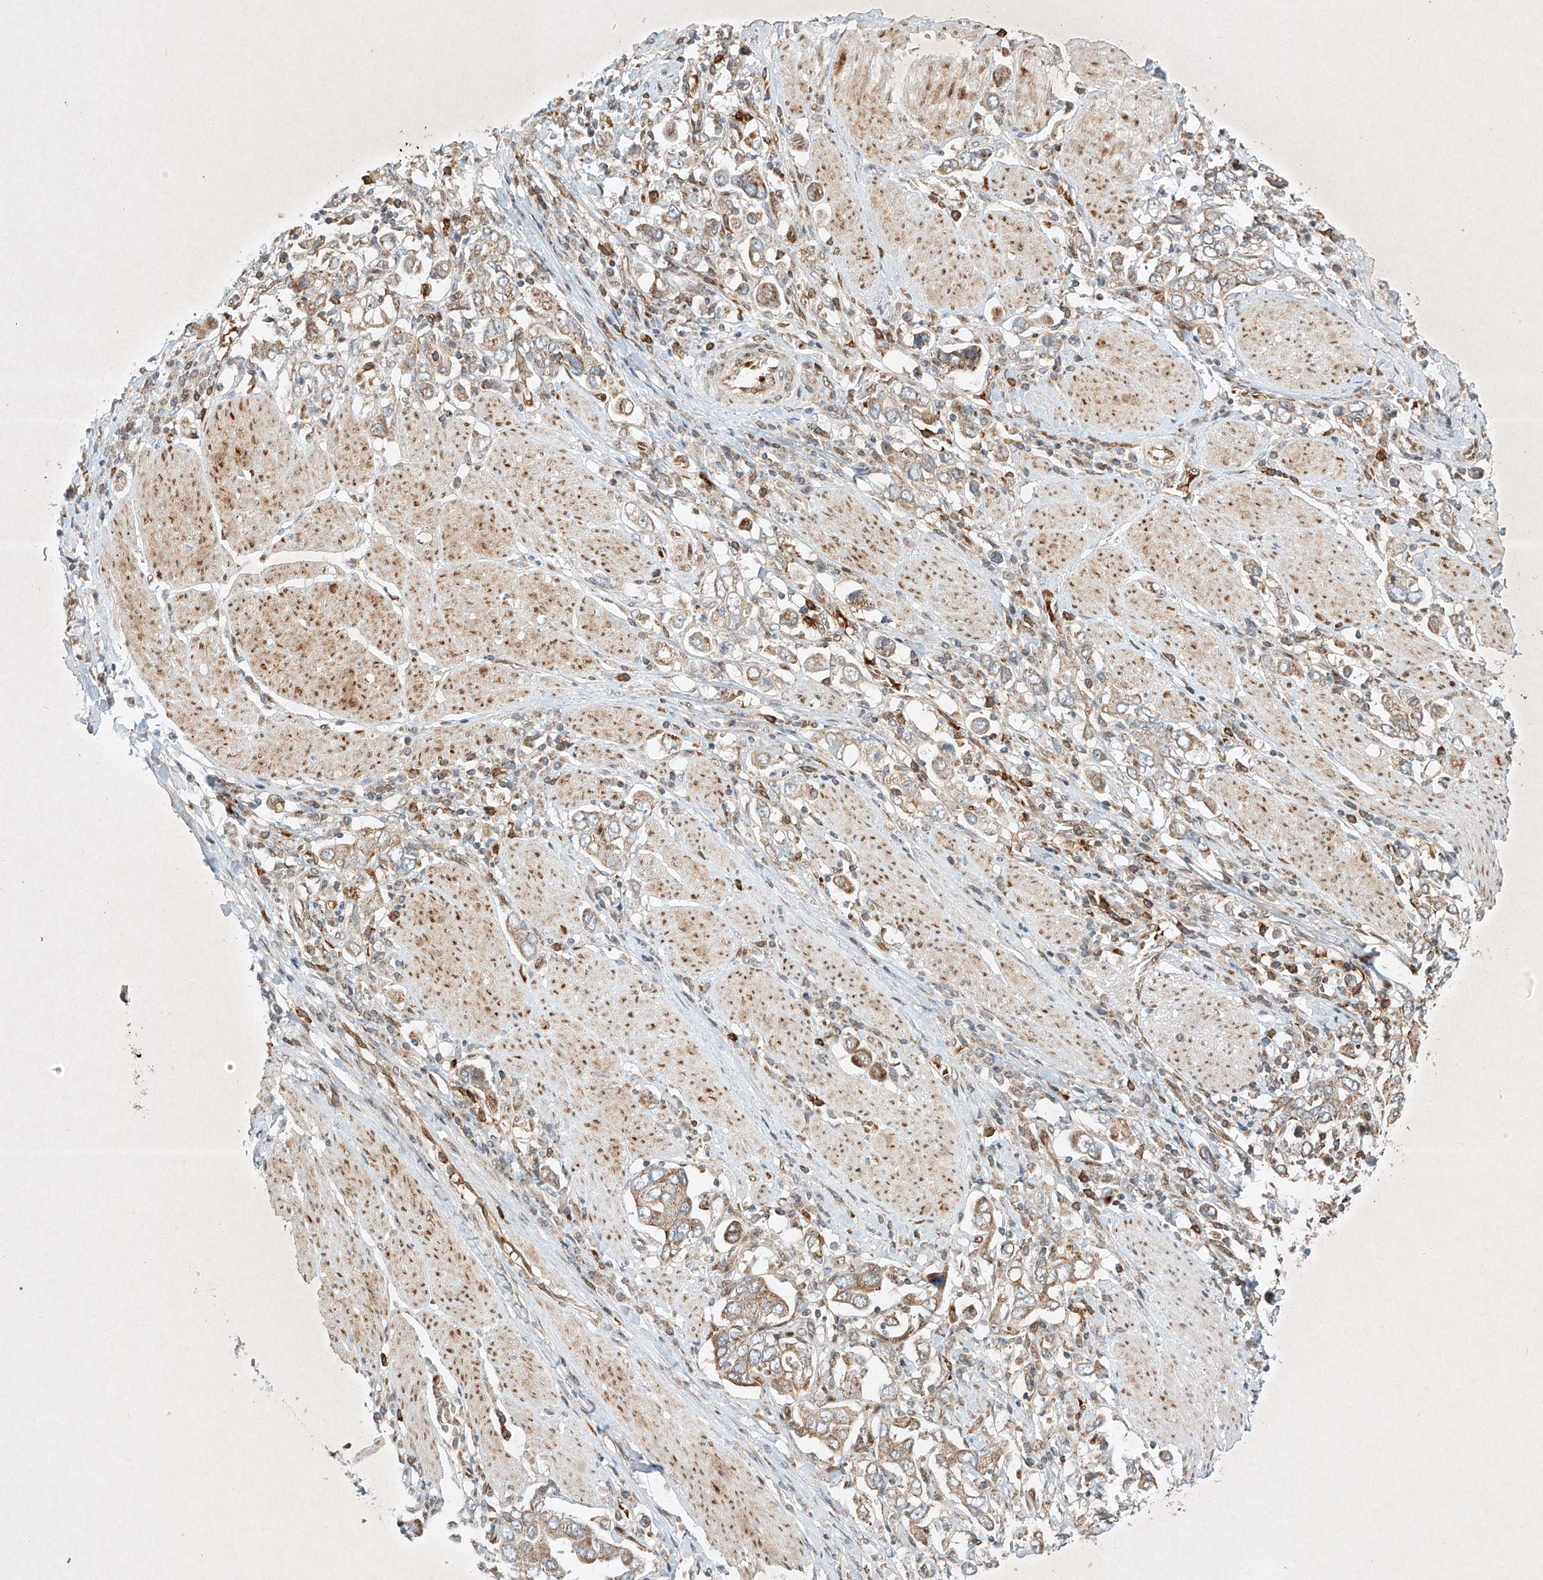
{"staining": {"intensity": "weak", "quantity": "25%-75%", "location": "cytoplasmic/membranous"}, "tissue": "stomach cancer", "cell_type": "Tumor cells", "image_type": "cancer", "snomed": [{"axis": "morphology", "description": "Adenocarcinoma, NOS"}, {"axis": "topography", "description": "Stomach, upper"}], "caption": "Protein expression analysis of adenocarcinoma (stomach) displays weak cytoplasmic/membranous expression in about 25%-75% of tumor cells. (Brightfield microscopy of DAB IHC at high magnification).", "gene": "EPG5", "patient": {"sex": "male", "age": 62}}